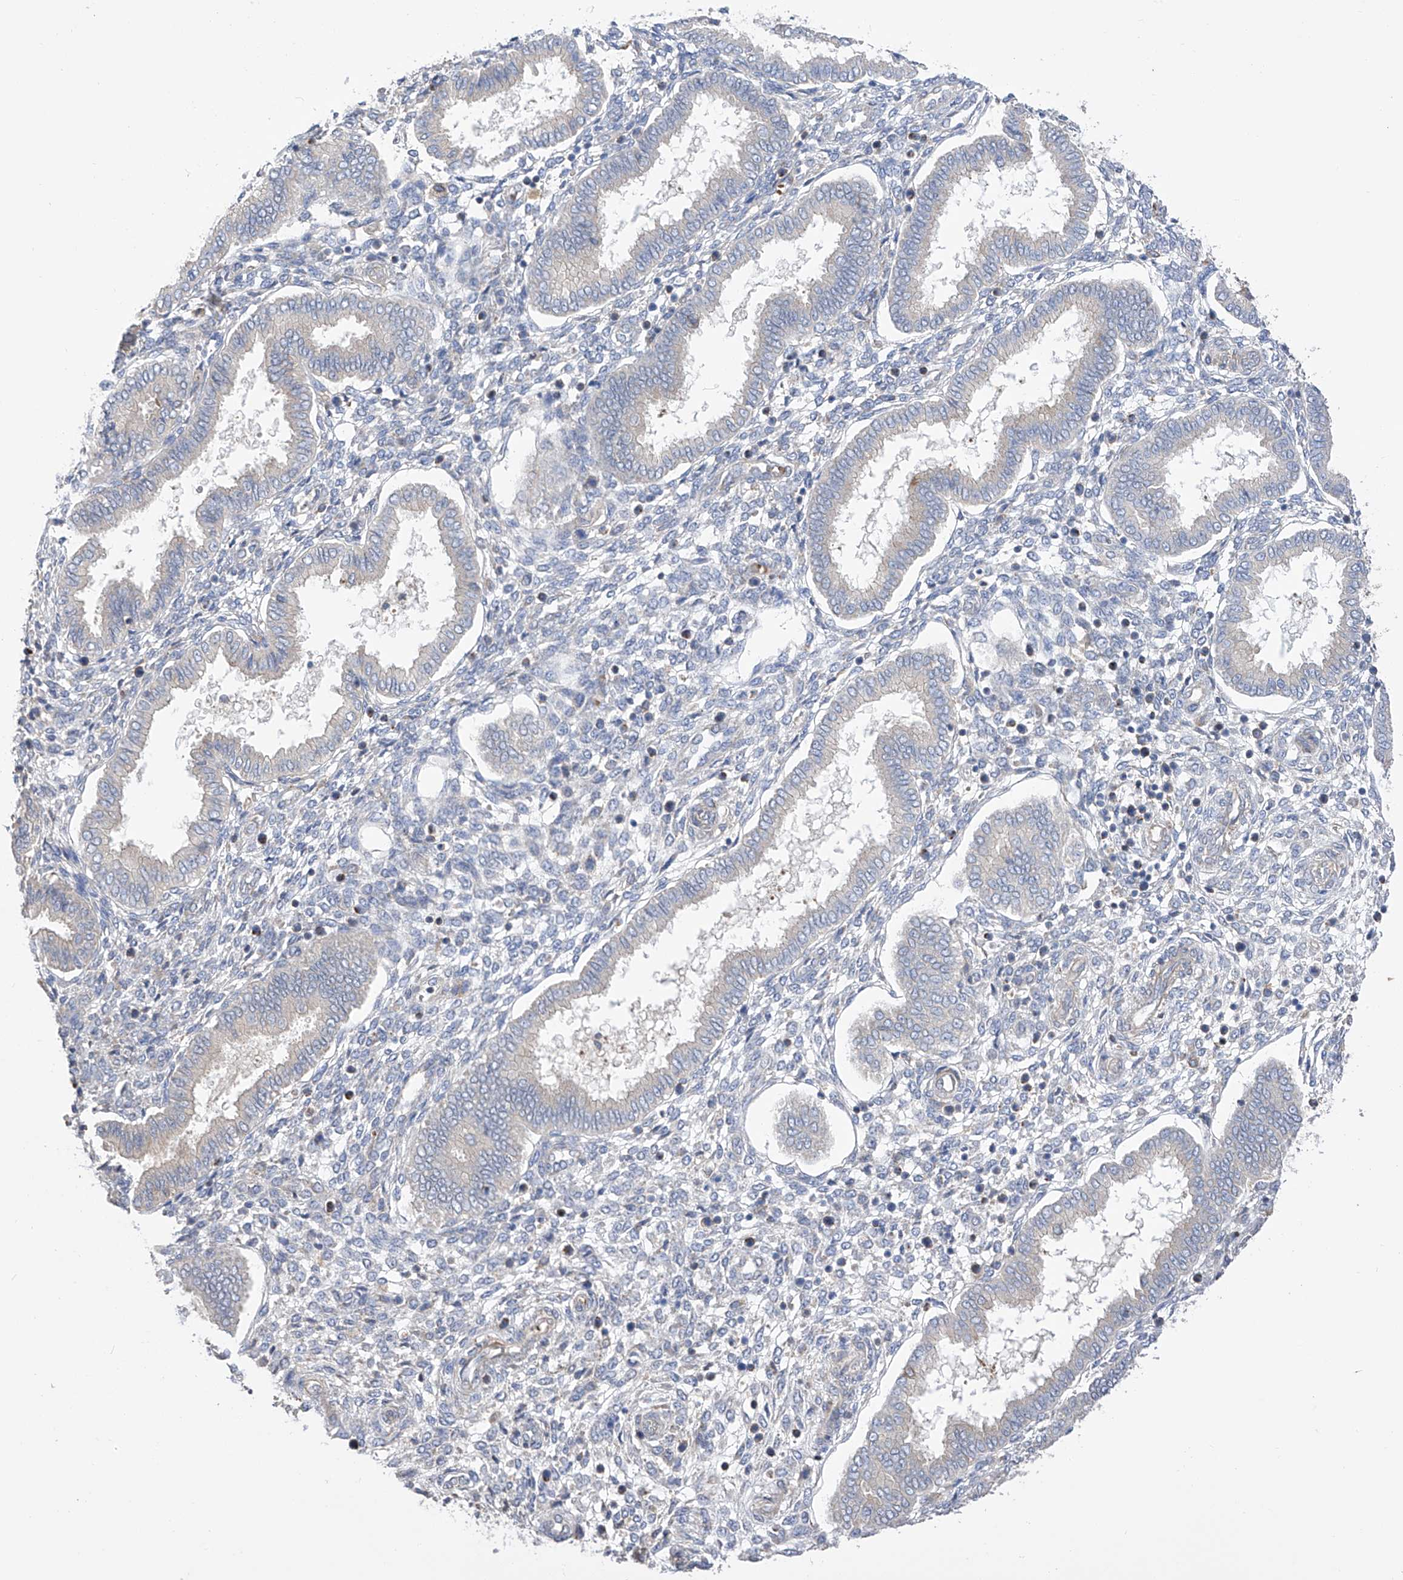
{"staining": {"intensity": "negative", "quantity": "none", "location": "none"}, "tissue": "endometrium", "cell_type": "Cells in endometrial stroma", "image_type": "normal", "snomed": [{"axis": "morphology", "description": "Normal tissue, NOS"}, {"axis": "topography", "description": "Endometrium"}], "caption": "Cells in endometrial stroma show no significant positivity in unremarkable endometrium. (Brightfield microscopy of DAB (3,3'-diaminobenzidine) IHC at high magnification).", "gene": "NFATC4", "patient": {"sex": "female", "age": 24}}